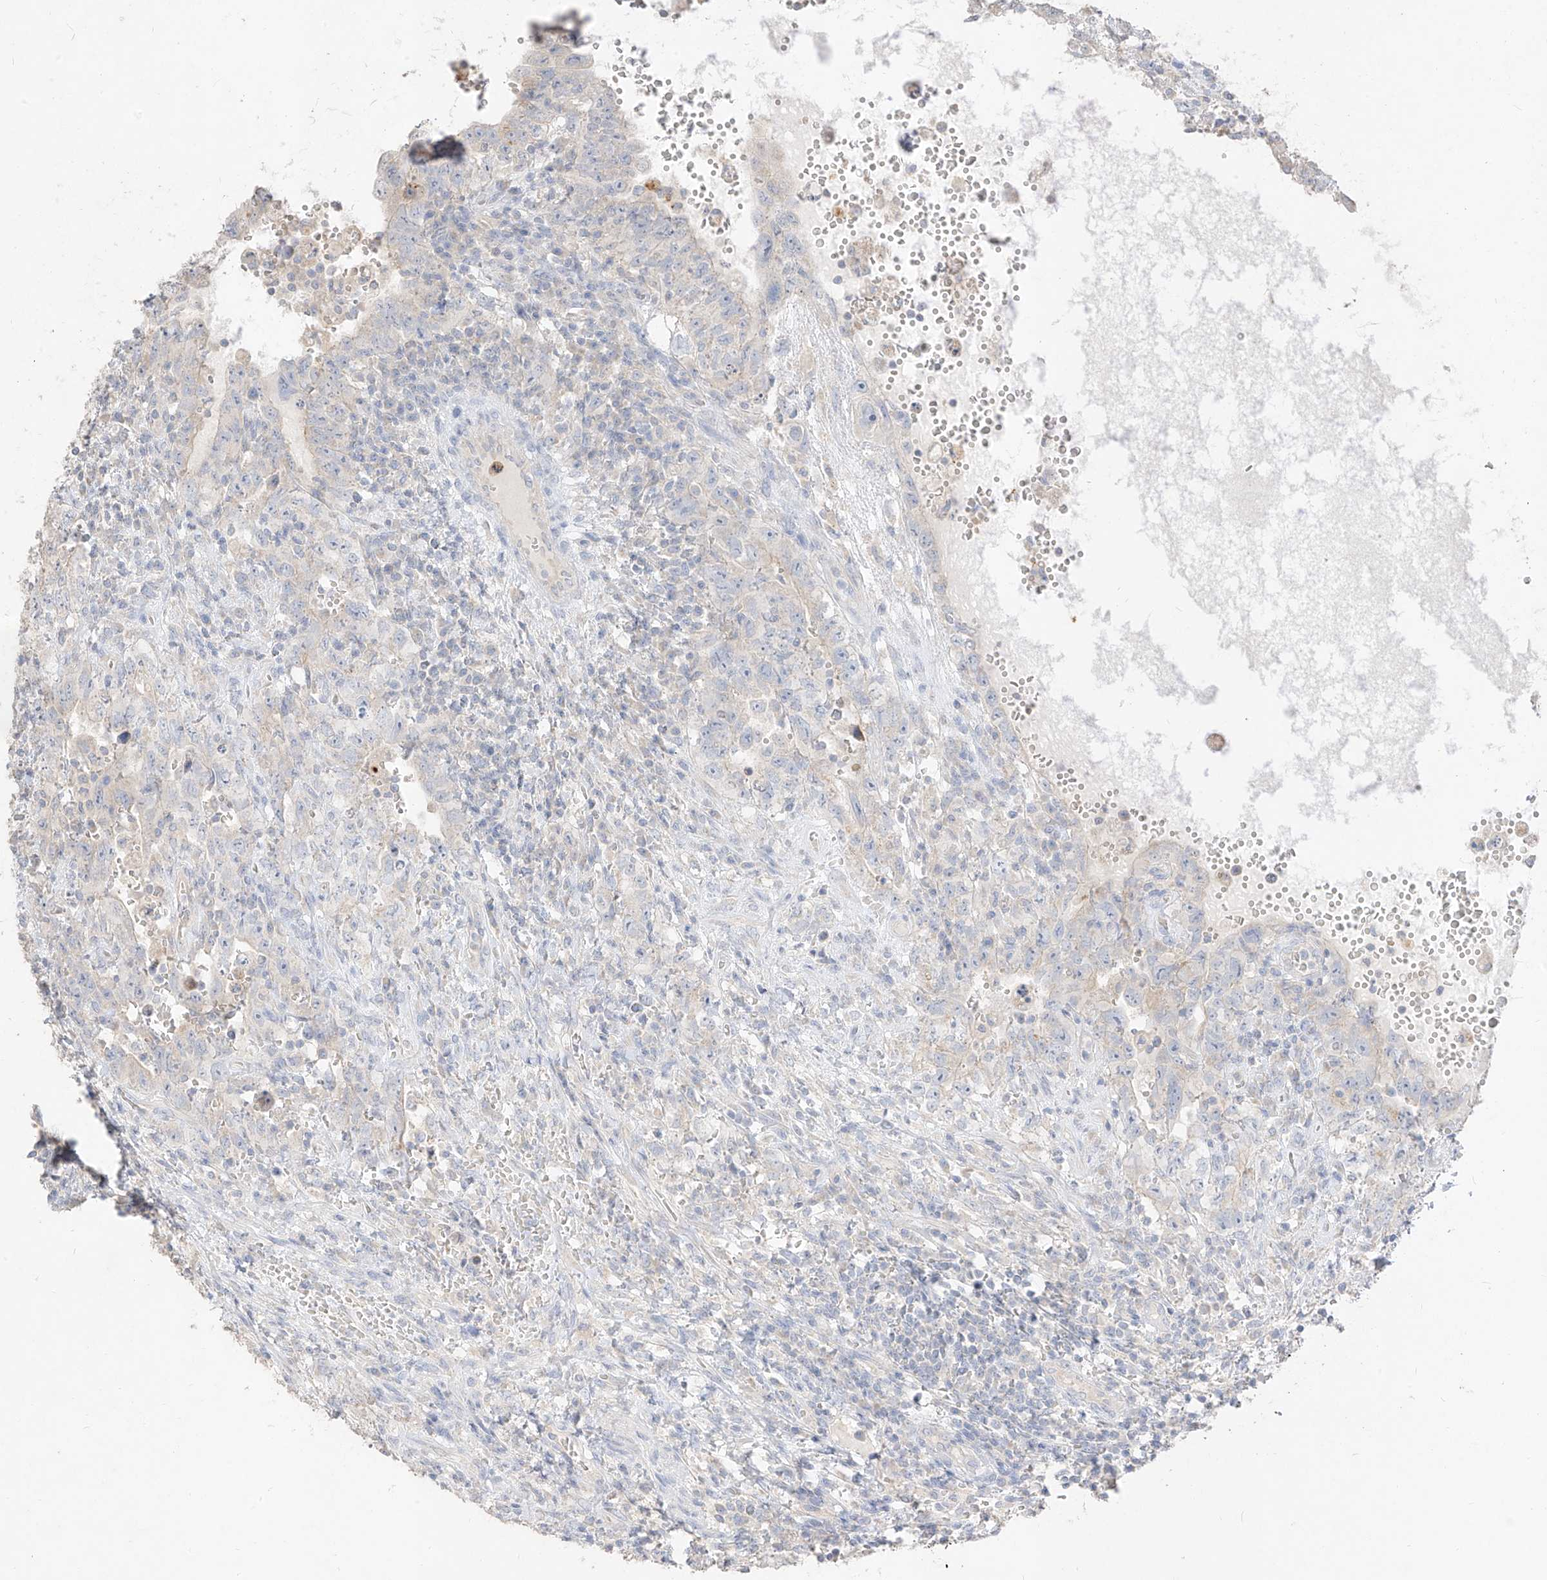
{"staining": {"intensity": "negative", "quantity": "none", "location": "none"}, "tissue": "testis cancer", "cell_type": "Tumor cells", "image_type": "cancer", "snomed": [{"axis": "morphology", "description": "Carcinoma, Embryonal, NOS"}, {"axis": "topography", "description": "Testis"}], "caption": "An immunohistochemistry (IHC) micrograph of testis embryonal carcinoma is shown. There is no staining in tumor cells of testis embryonal carcinoma.", "gene": "ZZEF1", "patient": {"sex": "male", "age": 26}}